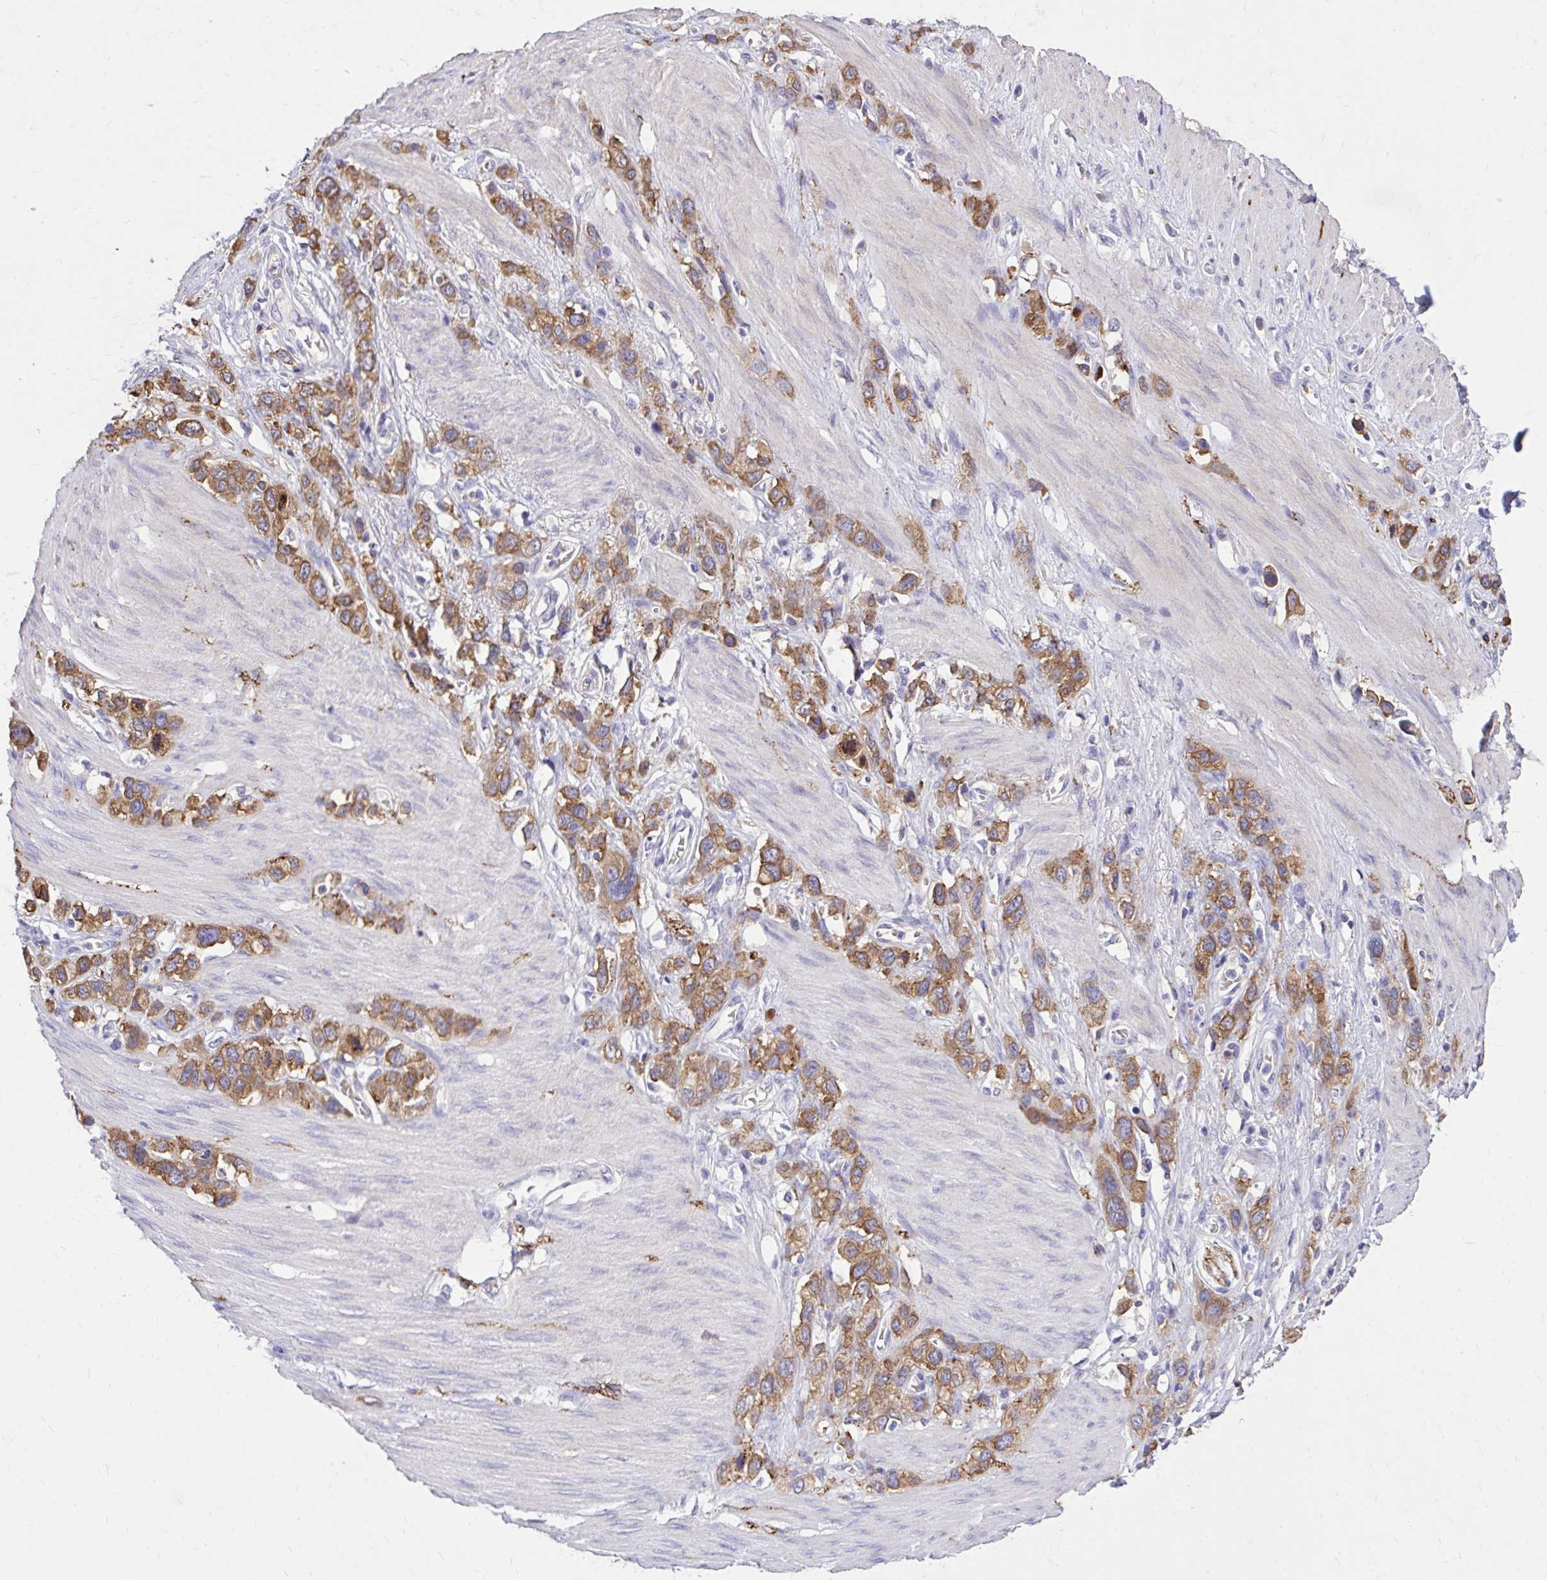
{"staining": {"intensity": "moderate", "quantity": ">75%", "location": "cytoplasmic/membranous"}, "tissue": "stomach cancer", "cell_type": "Tumor cells", "image_type": "cancer", "snomed": [{"axis": "morphology", "description": "Adenocarcinoma, NOS"}, {"axis": "topography", "description": "Stomach"}], "caption": "Adenocarcinoma (stomach) stained with DAB immunohistochemistry (IHC) demonstrates medium levels of moderate cytoplasmic/membranous positivity in about >75% of tumor cells. (IHC, brightfield microscopy, high magnification).", "gene": "EPB41L1", "patient": {"sex": "female", "age": 65}}